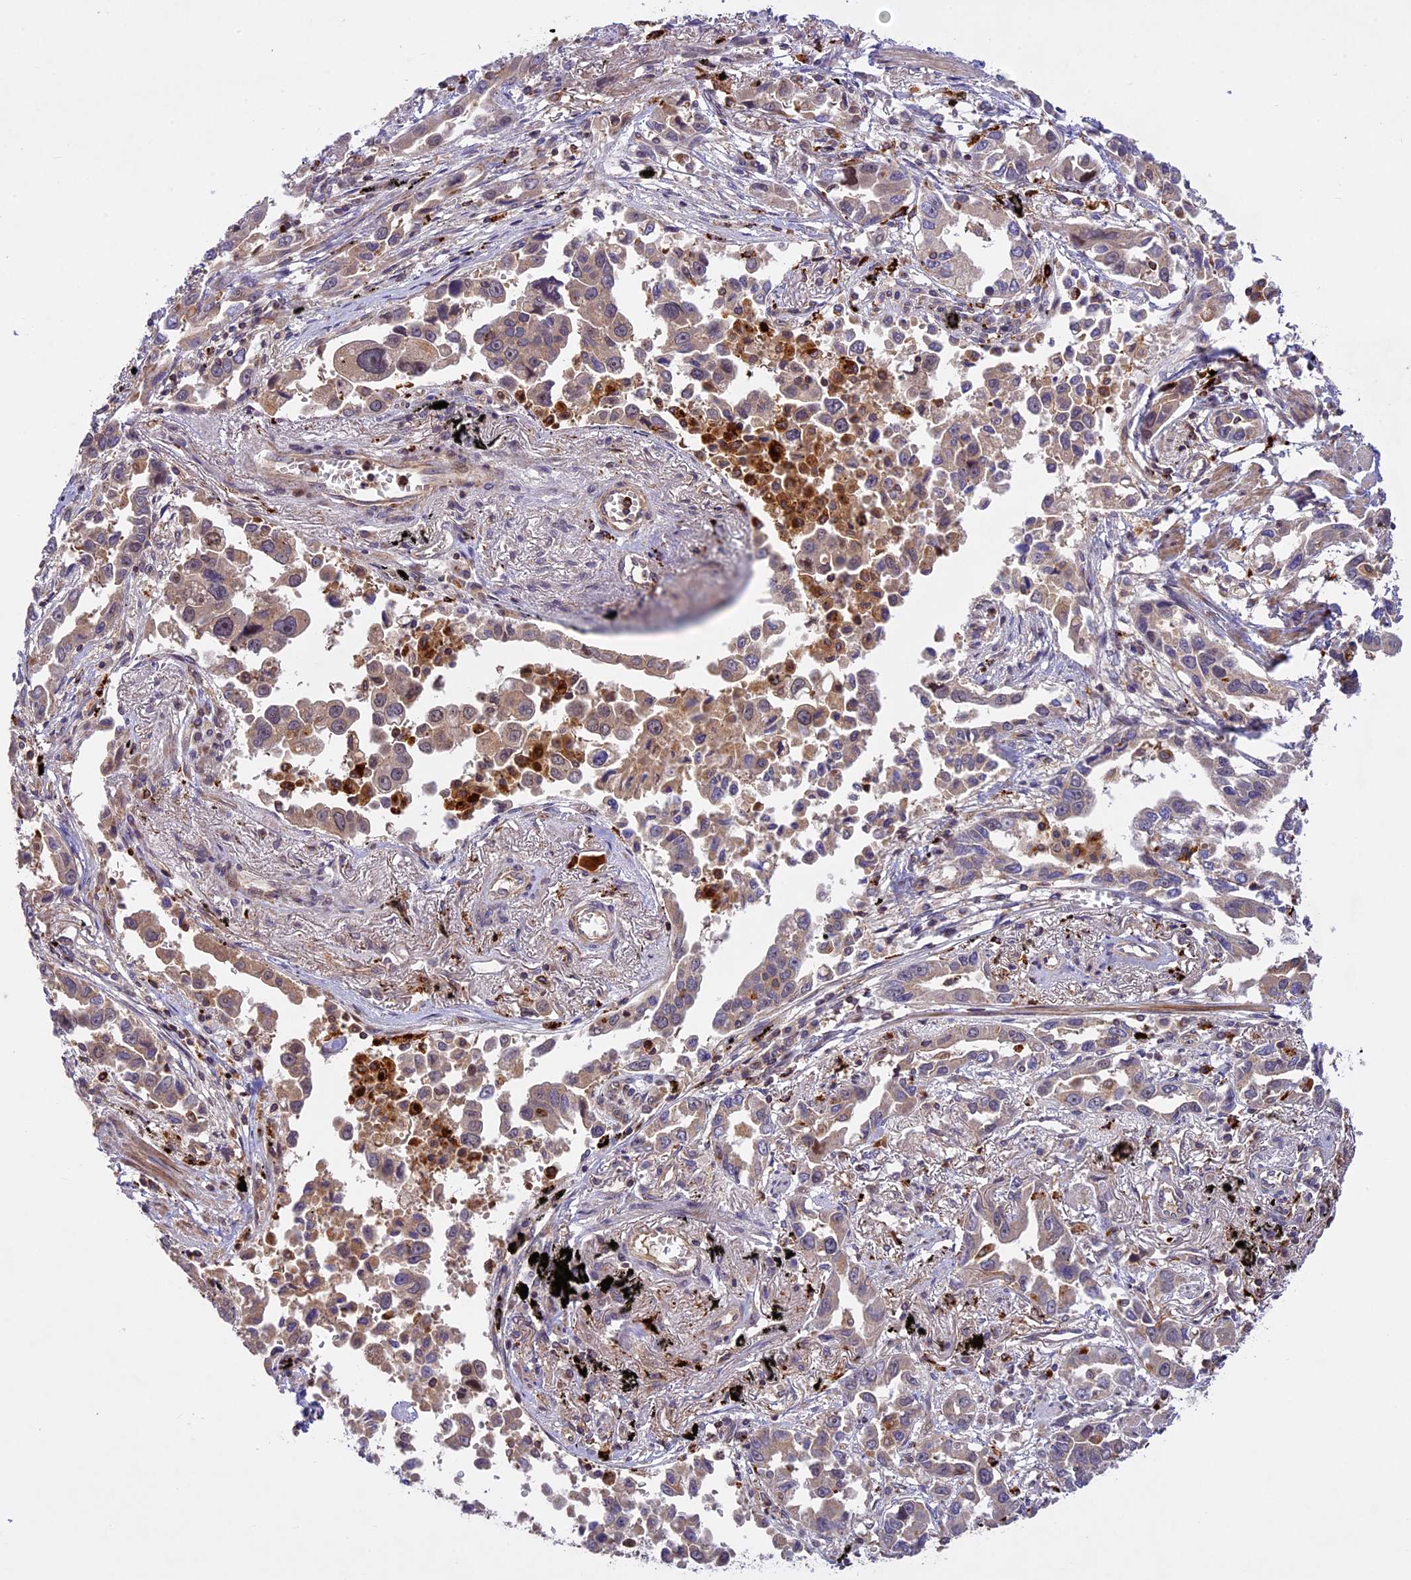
{"staining": {"intensity": "weak", "quantity": "25%-75%", "location": "cytoplasmic/membranous"}, "tissue": "lung cancer", "cell_type": "Tumor cells", "image_type": "cancer", "snomed": [{"axis": "morphology", "description": "Adenocarcinoma, NOS"}, {"axis": "topography", "description": "Lung"}], "caption": "Immunohistochemistry (IHC) (DAB (3,3'-diaminobenzidine)) staining of lung adenocarcinoma shows weak cytoplasmic/membranous protein positivity in about 25%-75% of tumor cells. The protein is shown in brown color, while the nuclei are stained blue.", "gene": "DGKH", "patient": {"sex": "male", "age": 67}}